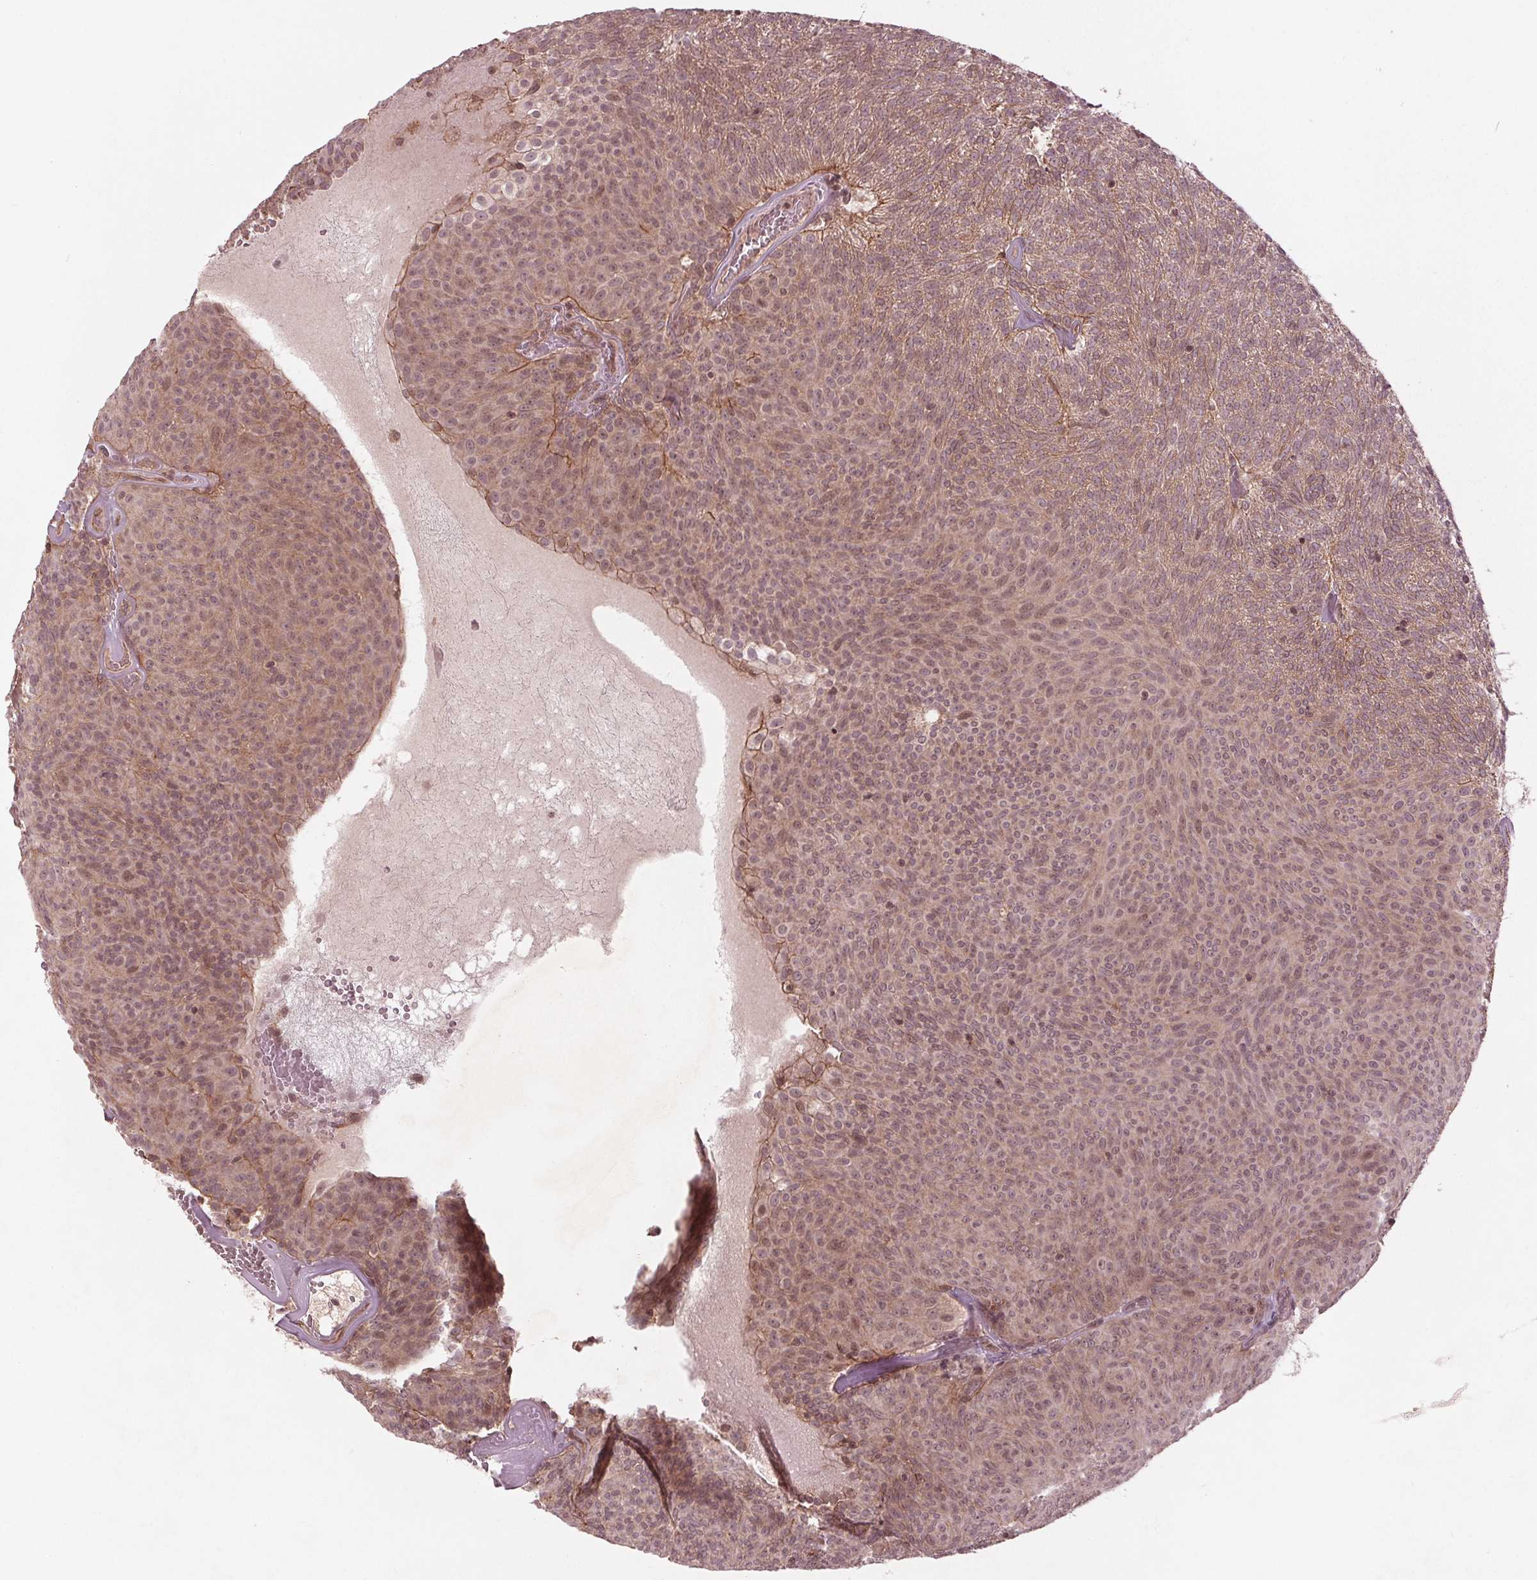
{"staining": {"intensity": "weak", "quantity": "25%-75%", "location": "cytoplasmic/membranous,nuclear"}, "tissue": "urothelial cancer", "cell_type": "Tumor cells", "image_type": "cancer", "snomed": [{"axis": "morphology", "description": "Urothelial carcinoma, Low grade"}, {"axis": "topography", "description": "Urinary bladder"}], "caption": "Weak cytoplasmic/membranous and nuclear staining is identified in about 25%-75% of tumor cells in urothelial carcinoma (low-grade). (Stains: DAB in brown, nuclei in blue, Microscopy: brightfield microscopy at high magnification).", "gene": "BTBD1", "patient": {"sex": "male", "age": 77}}